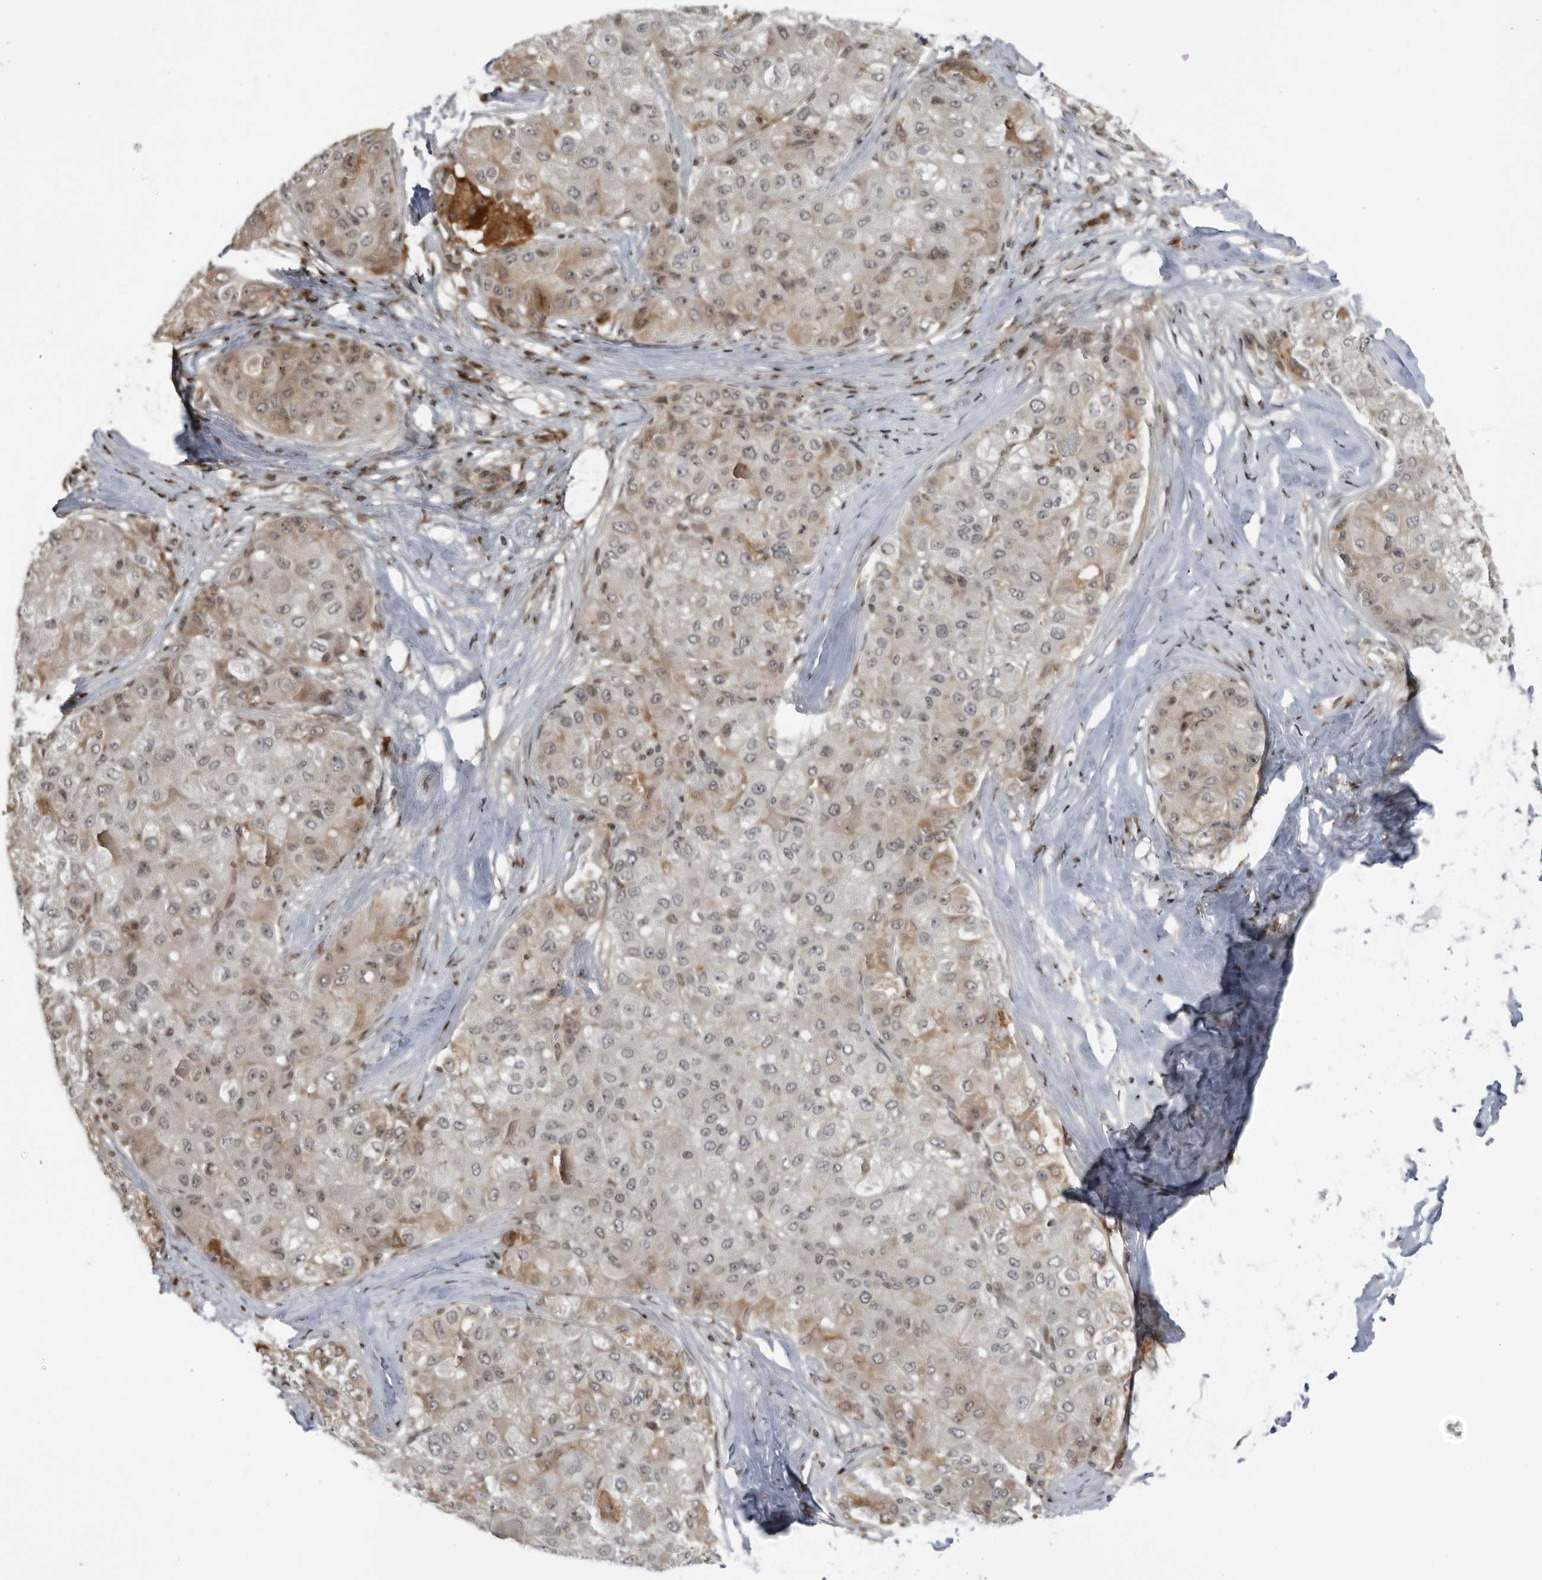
{"staining": {"intensity": "moderate", "quantity": "<25%", "location": "cytoplasmic/membranous,nuclear"}, "tissue": "liver cancer", "cell_type": "Tumor cells", "image_type": "cancer", "snomed": [{"axis": "morphology", "description": "Carcinoma, Hepatocellular, NOS"}, {"axis": "topography", "description": "Liver"}], "caption": "Protein staining reveals moderate cytoplasmic/membranous and nuclear positivity in approximately <25% of tumor cells in liver cancer.", "gene": "DTL", "patient": {"sex": "male", "age": 80}}